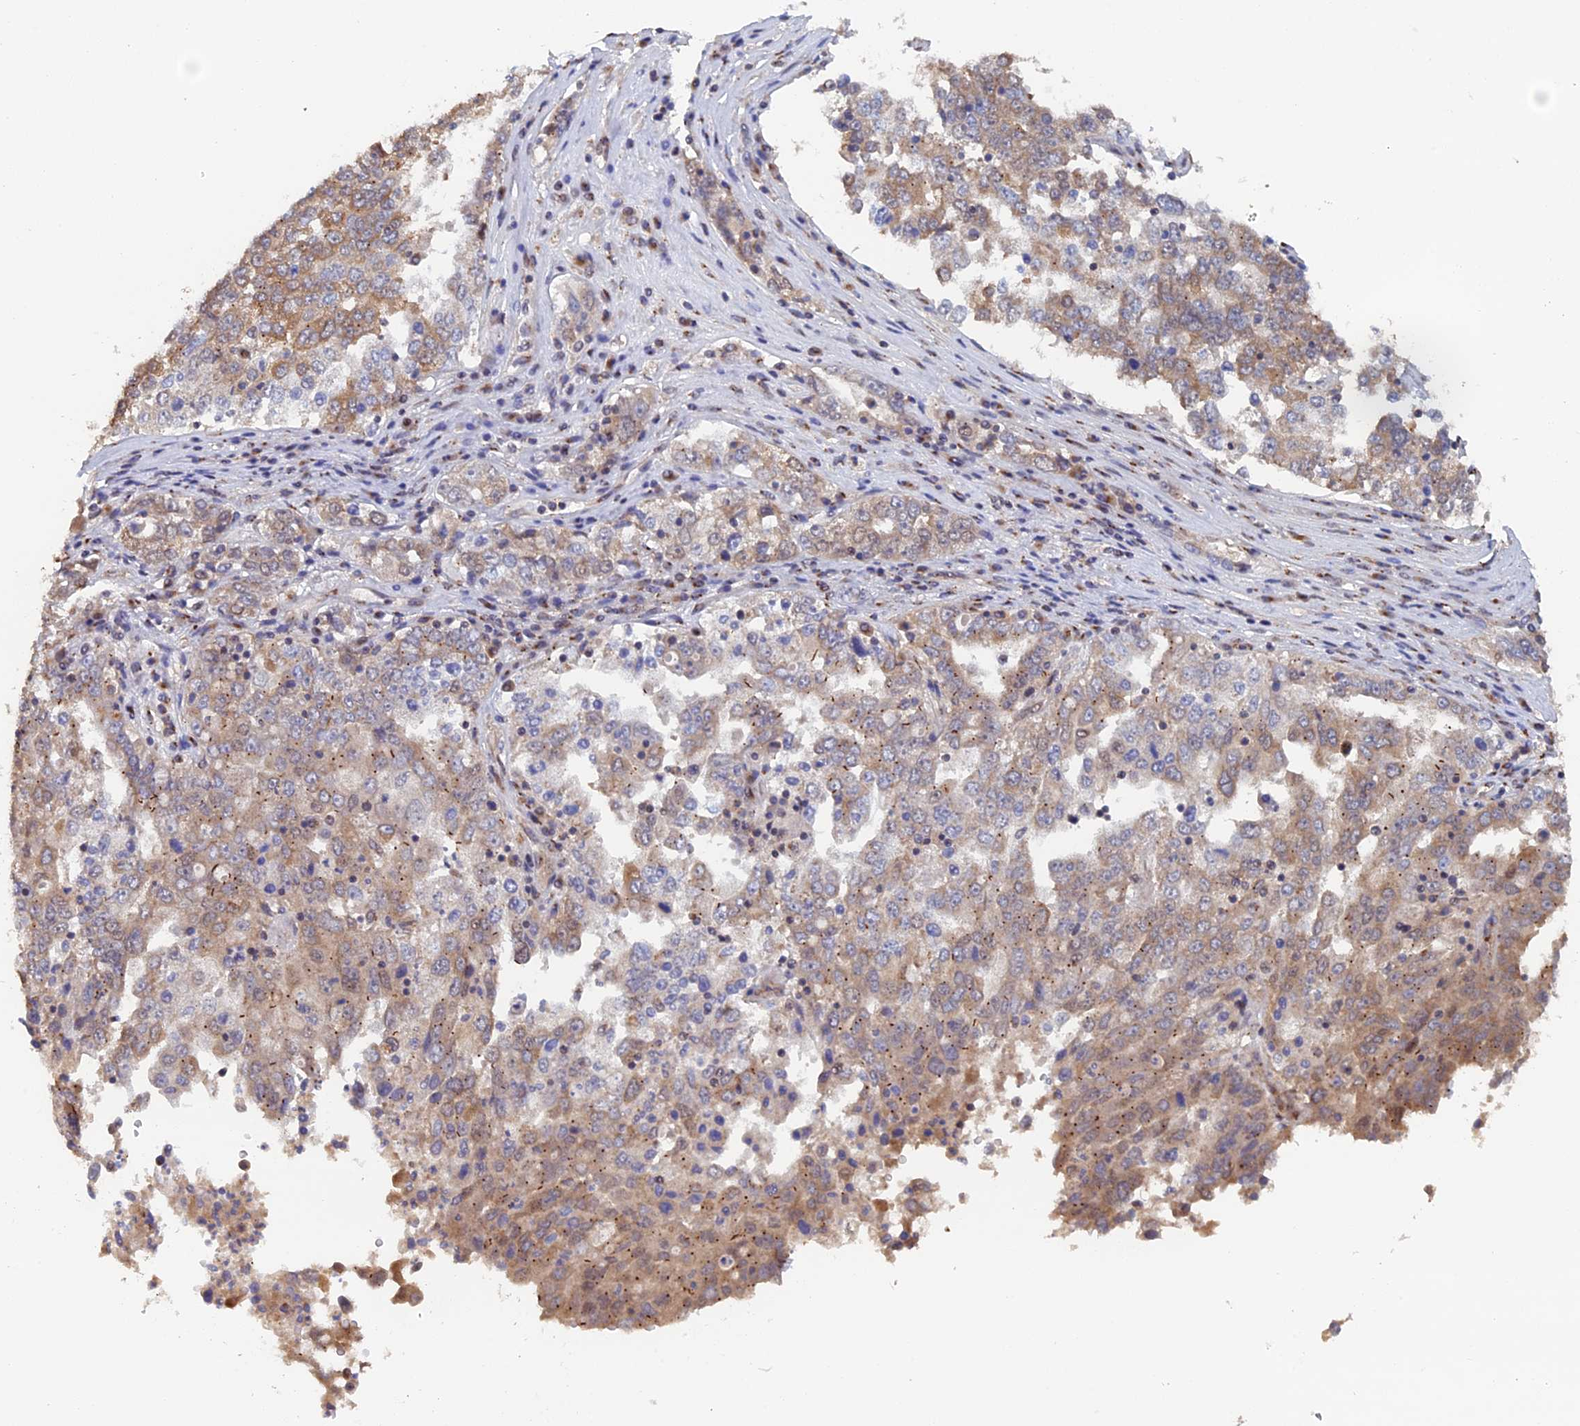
{"staining": {"intensity": "moderate", "quantity": ">75%", "location": "cytoplasmic/membranous"}, "tissue": "ovarian cancer", "cell_type": "Tumor cells", "image_type": "cancer", "snomed": [{"axis": "morphology", "description": "Carcinoma, endometroid"}, {"axis": "topography", "description": "Ovary"}], "caption": "Brown immunohistochemical staining in ovarian cancer (endometroid carcinoma) shows moderate cytoplasmic/membranous expression in about >75% of tumor cells.", "gene": "PIGQ", "patient": {"sex": "female", "age": 62}}